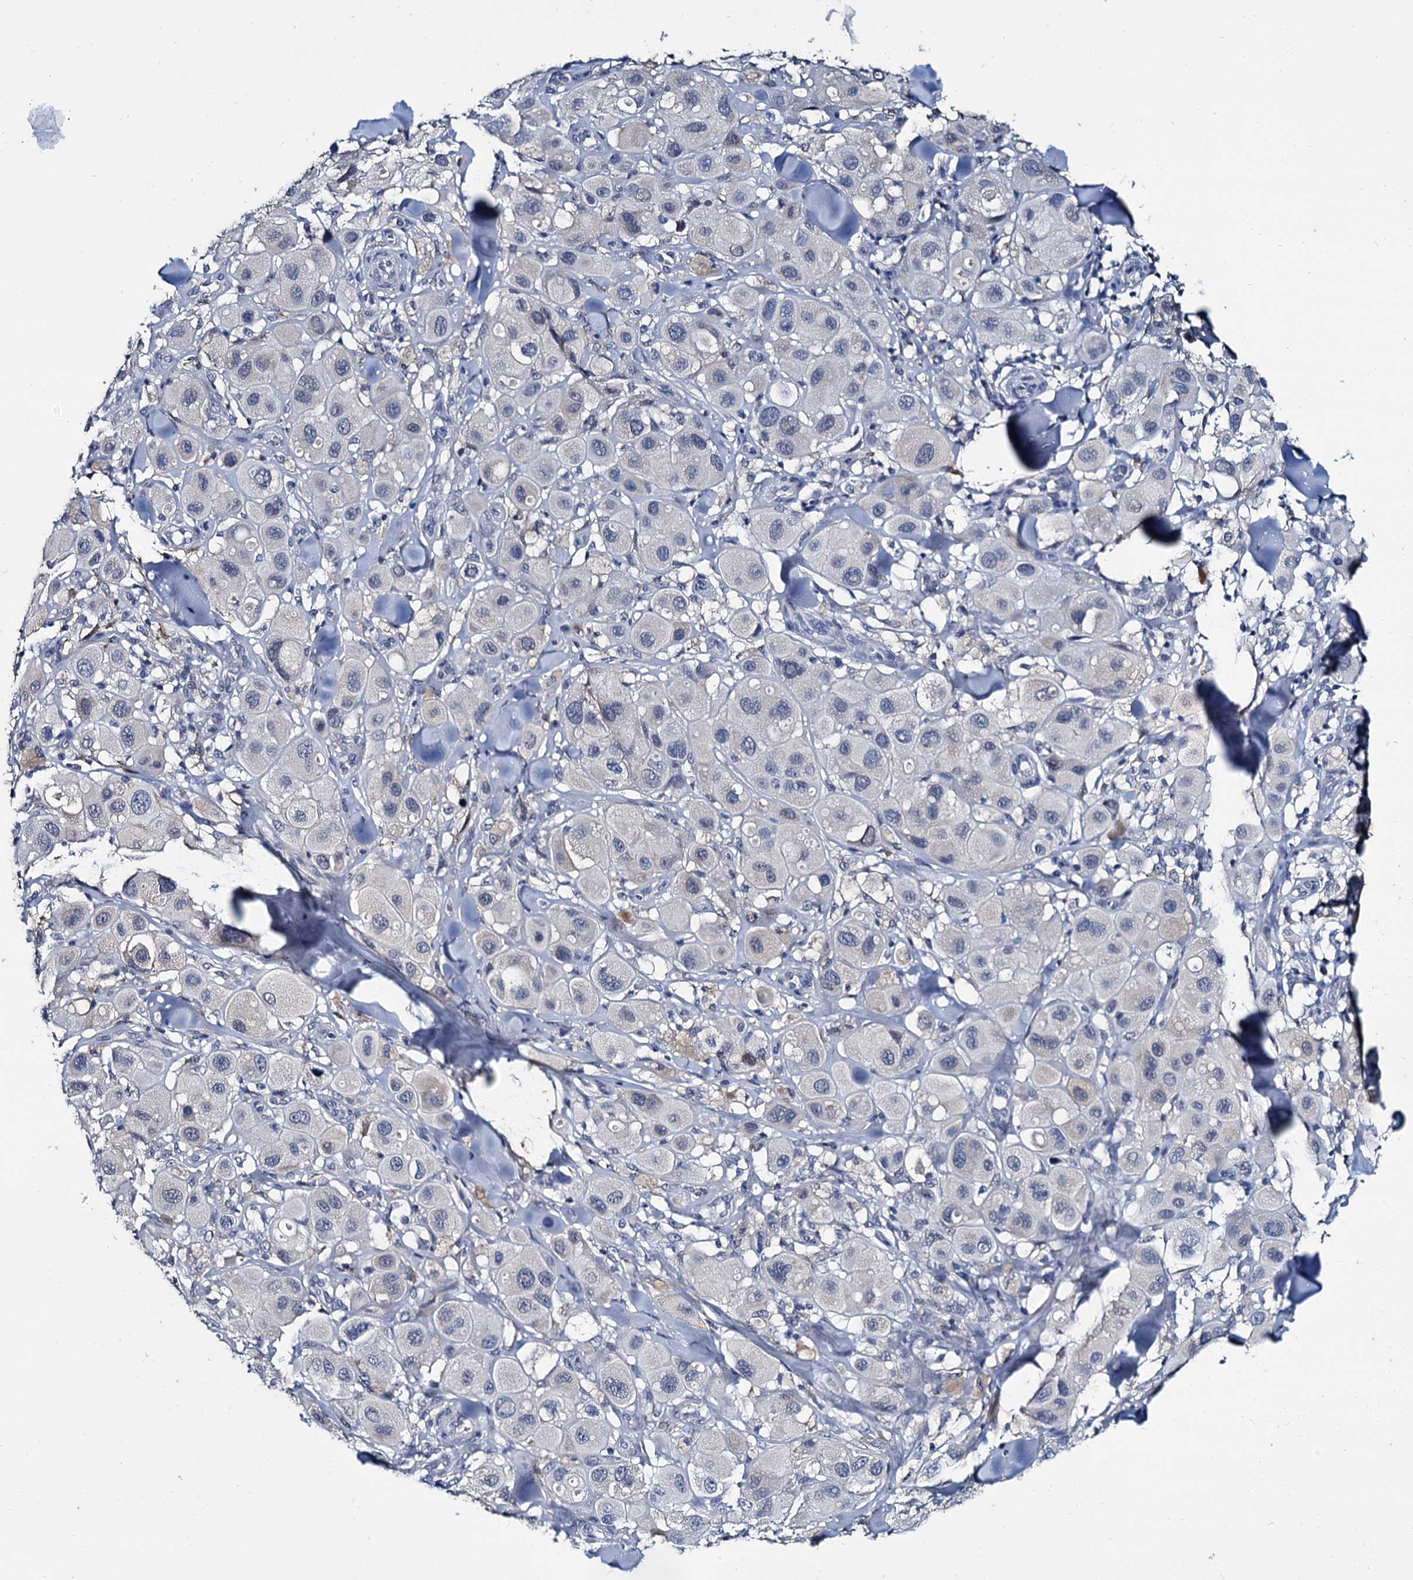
{"staining": {"intensity": "negative", "quantity": "none", "location": "none"}, "tissue": "melanoma", "cell_type": "Tumor cells", "image_type": "cancer", "snomed": [{"axis": "morphology", "description": "Malignant melanoma, Metastatic site"}, {"axis": "topography", "description": "Skin"}], "caption": "This is an immunohistochemistry micrograph of human malignant melanoma (metastatic site). There is no positivity in tumor cells.", "gene": "MIOX", "patient": {"sex": "male", "age": 41}}